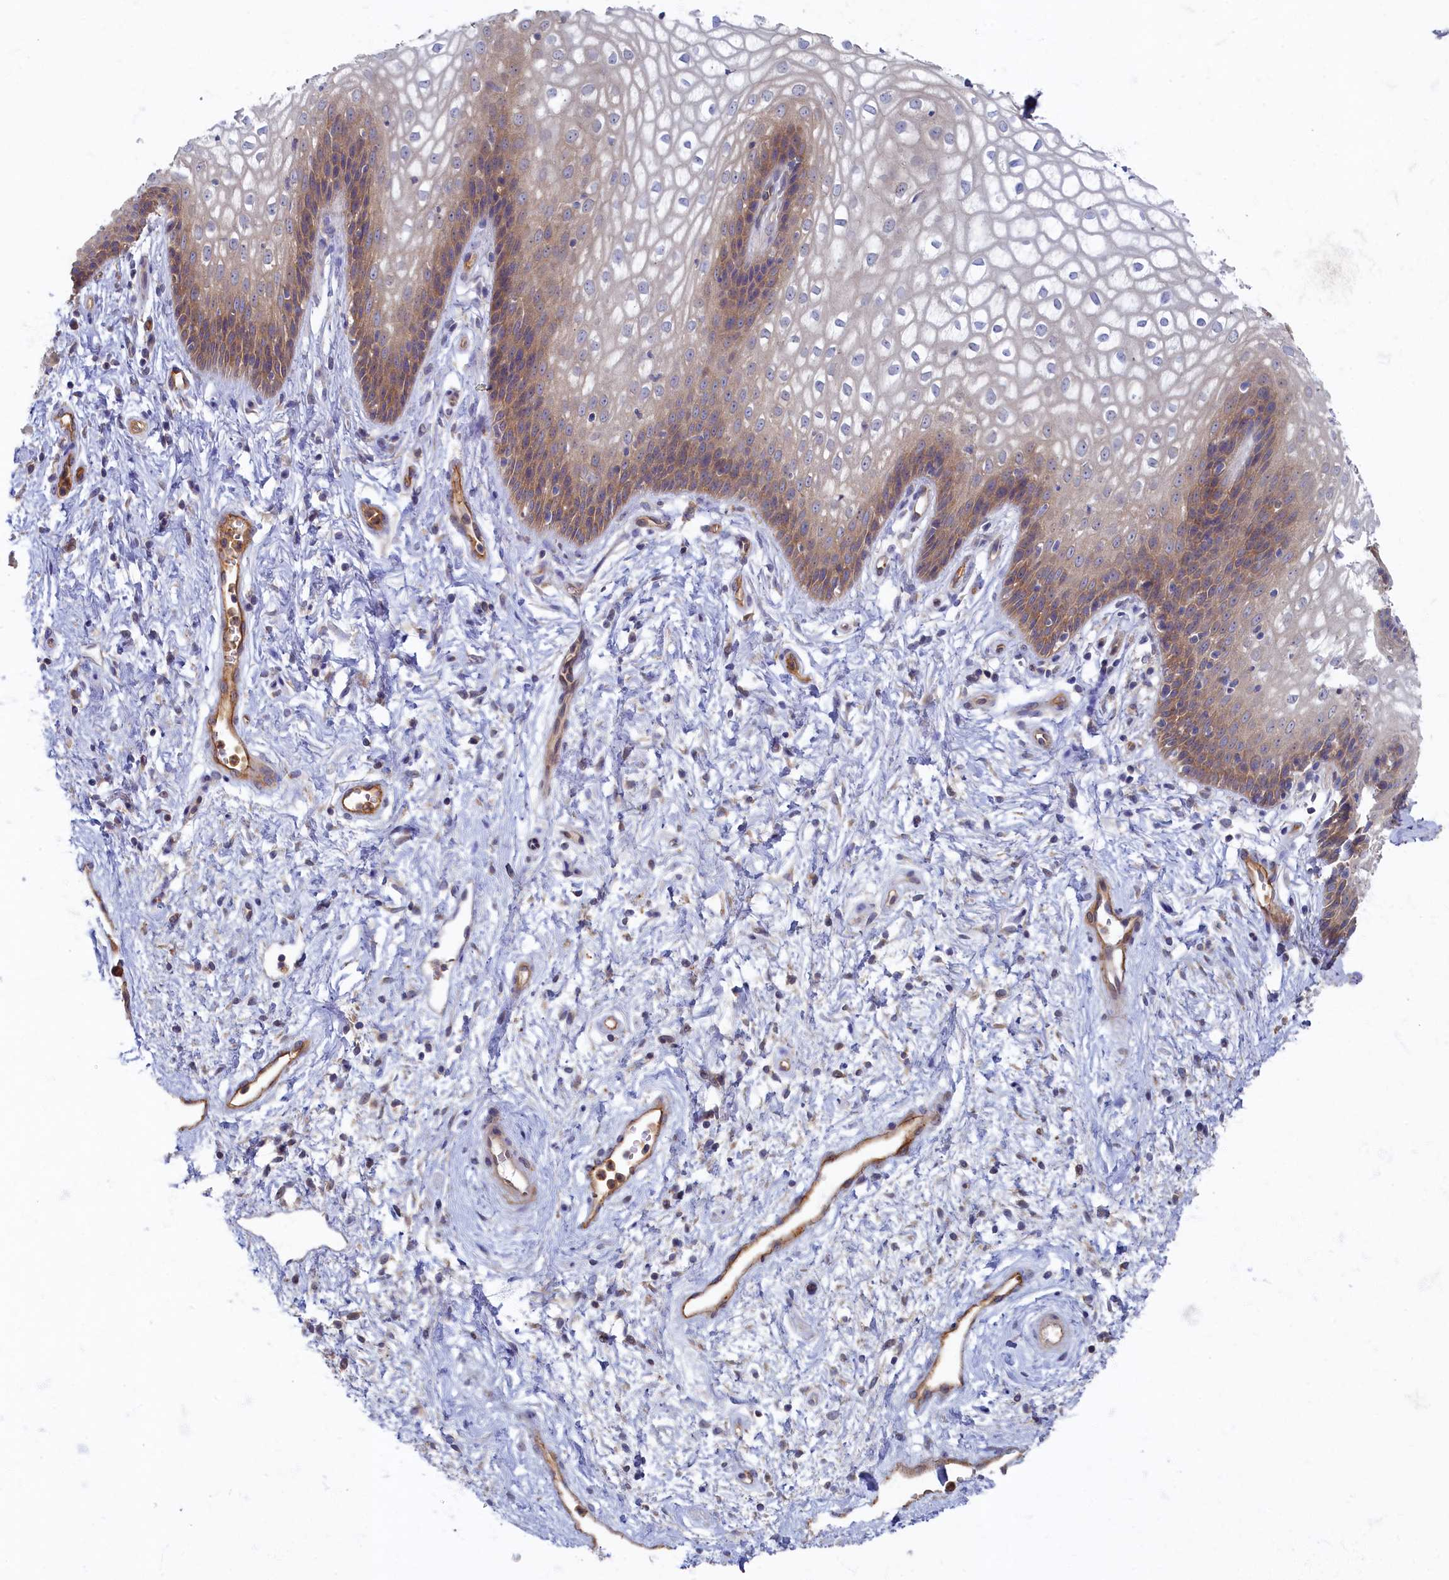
{"staining": {"intensity": "moderate", "quantity": "<25%", "location": "cytoplasmic/membranous"}, "tissue": "vagina", "cell_type": "Squamous epithelial cells", "image_type": "normal", "snomed": [{"axis": "morphology", "description": "Normal tissue, NOS"}, {"axis": "topography", "description": "Vagina"}], "caption": "Normal vagina shows moderate cytoplasmic/membranous staining in approximately <25% of squamous epithelial cells, visualized by immunohistochemistry. (IHC, brightfield microscopy, high magnification).", "gene": "PSMG2", "patient": {"sex": "female", "age": 34}}